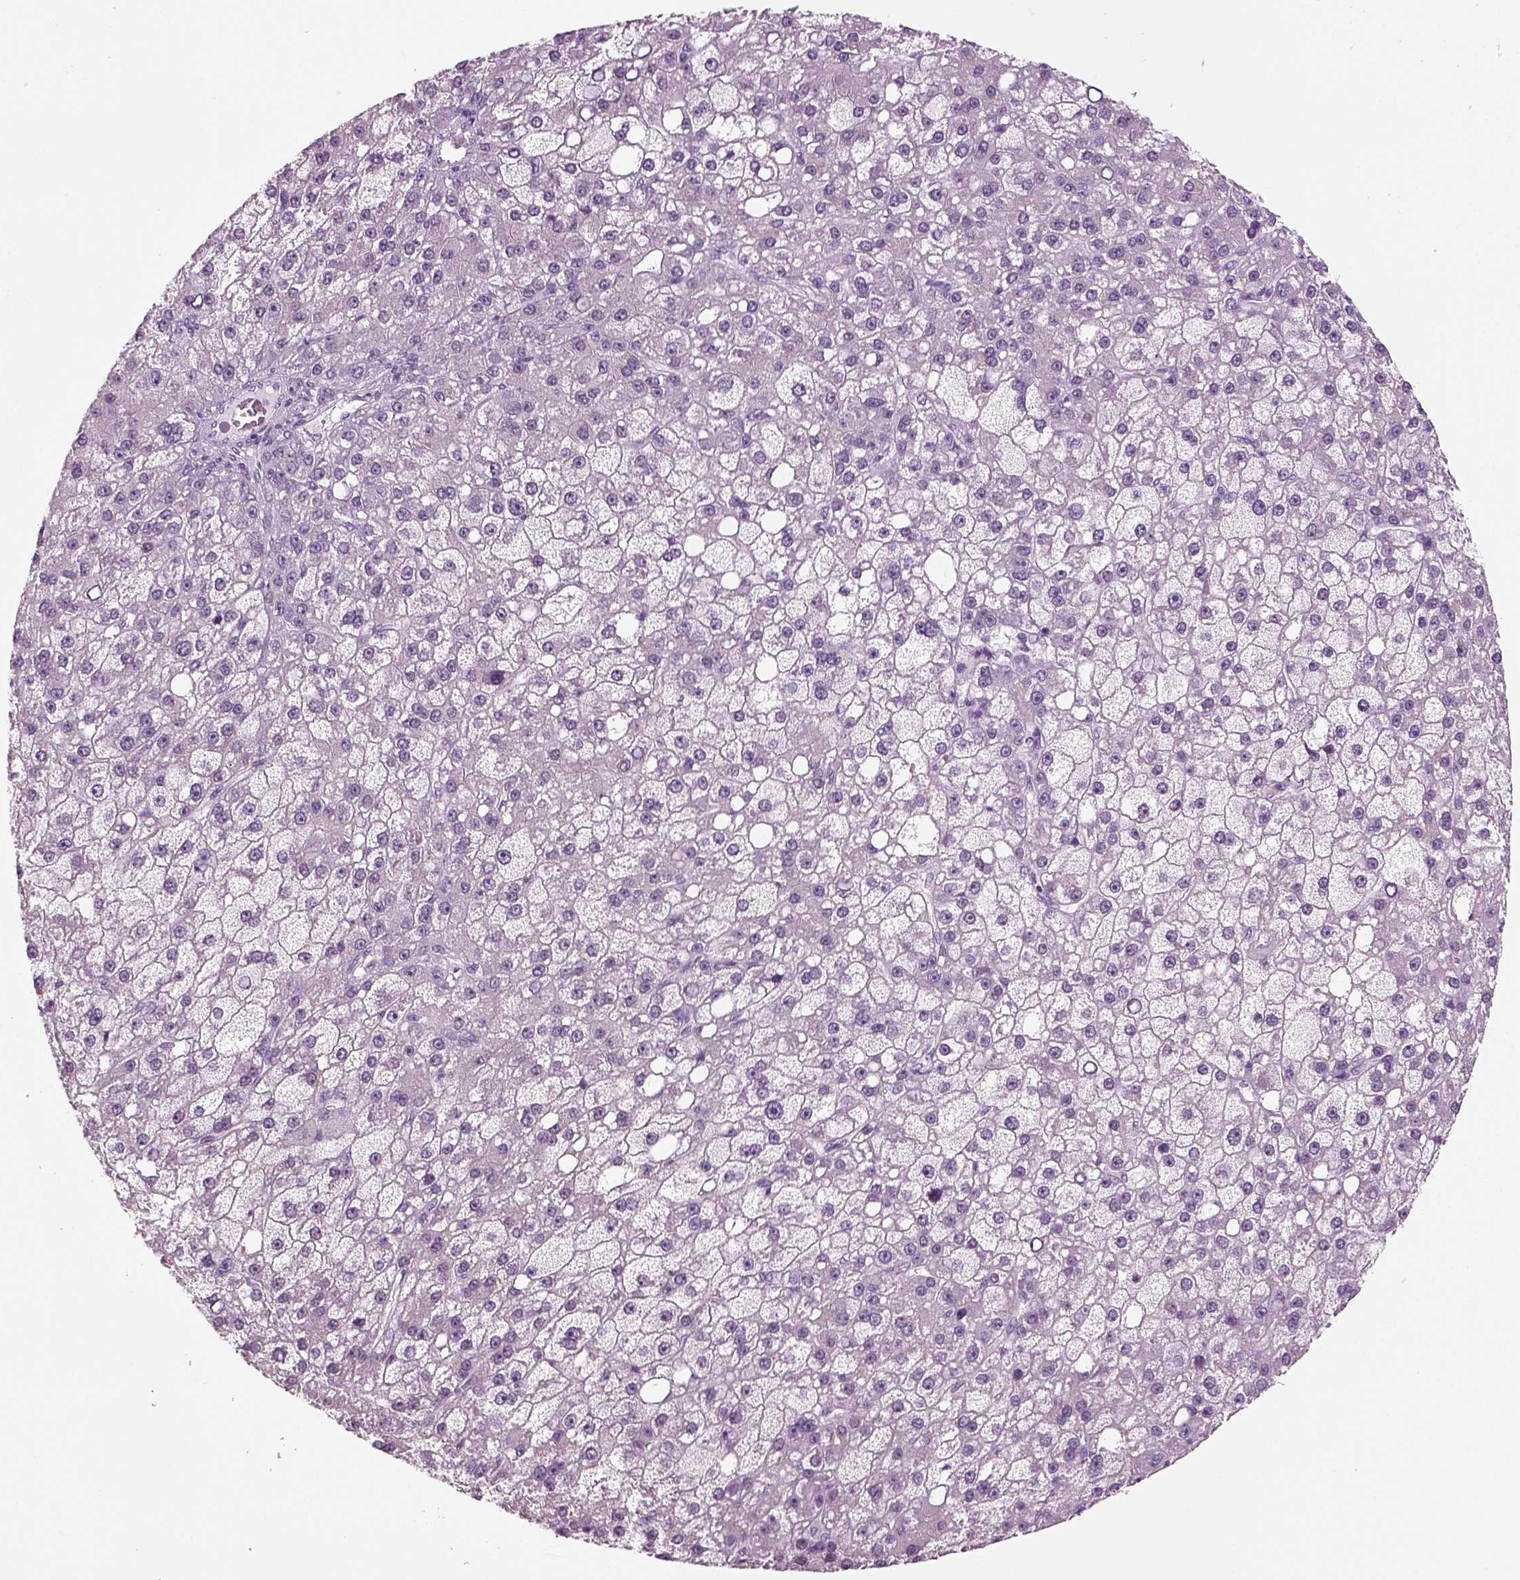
{"staining": {"intensity": "negative", "quantity": "none", "location": "none"}, "tissue": "liver cancer", "cell_type": "Tumor cells", "image_type": "cancer", "snomed": [{"axis": "morphology", "description": "Carcinoma, Hepatocellular, NOS"}, {"axis": "topography", "description": "Liver"}], "caption": "Immunohistochemistry (IHC) histopathology image of human hepatocellular carcinoma (liver) stained for a protein (brown), which displays no expression in tumor cells.", "gene": "CRABP1", "patient": {"sex": "male", "age": 67}}